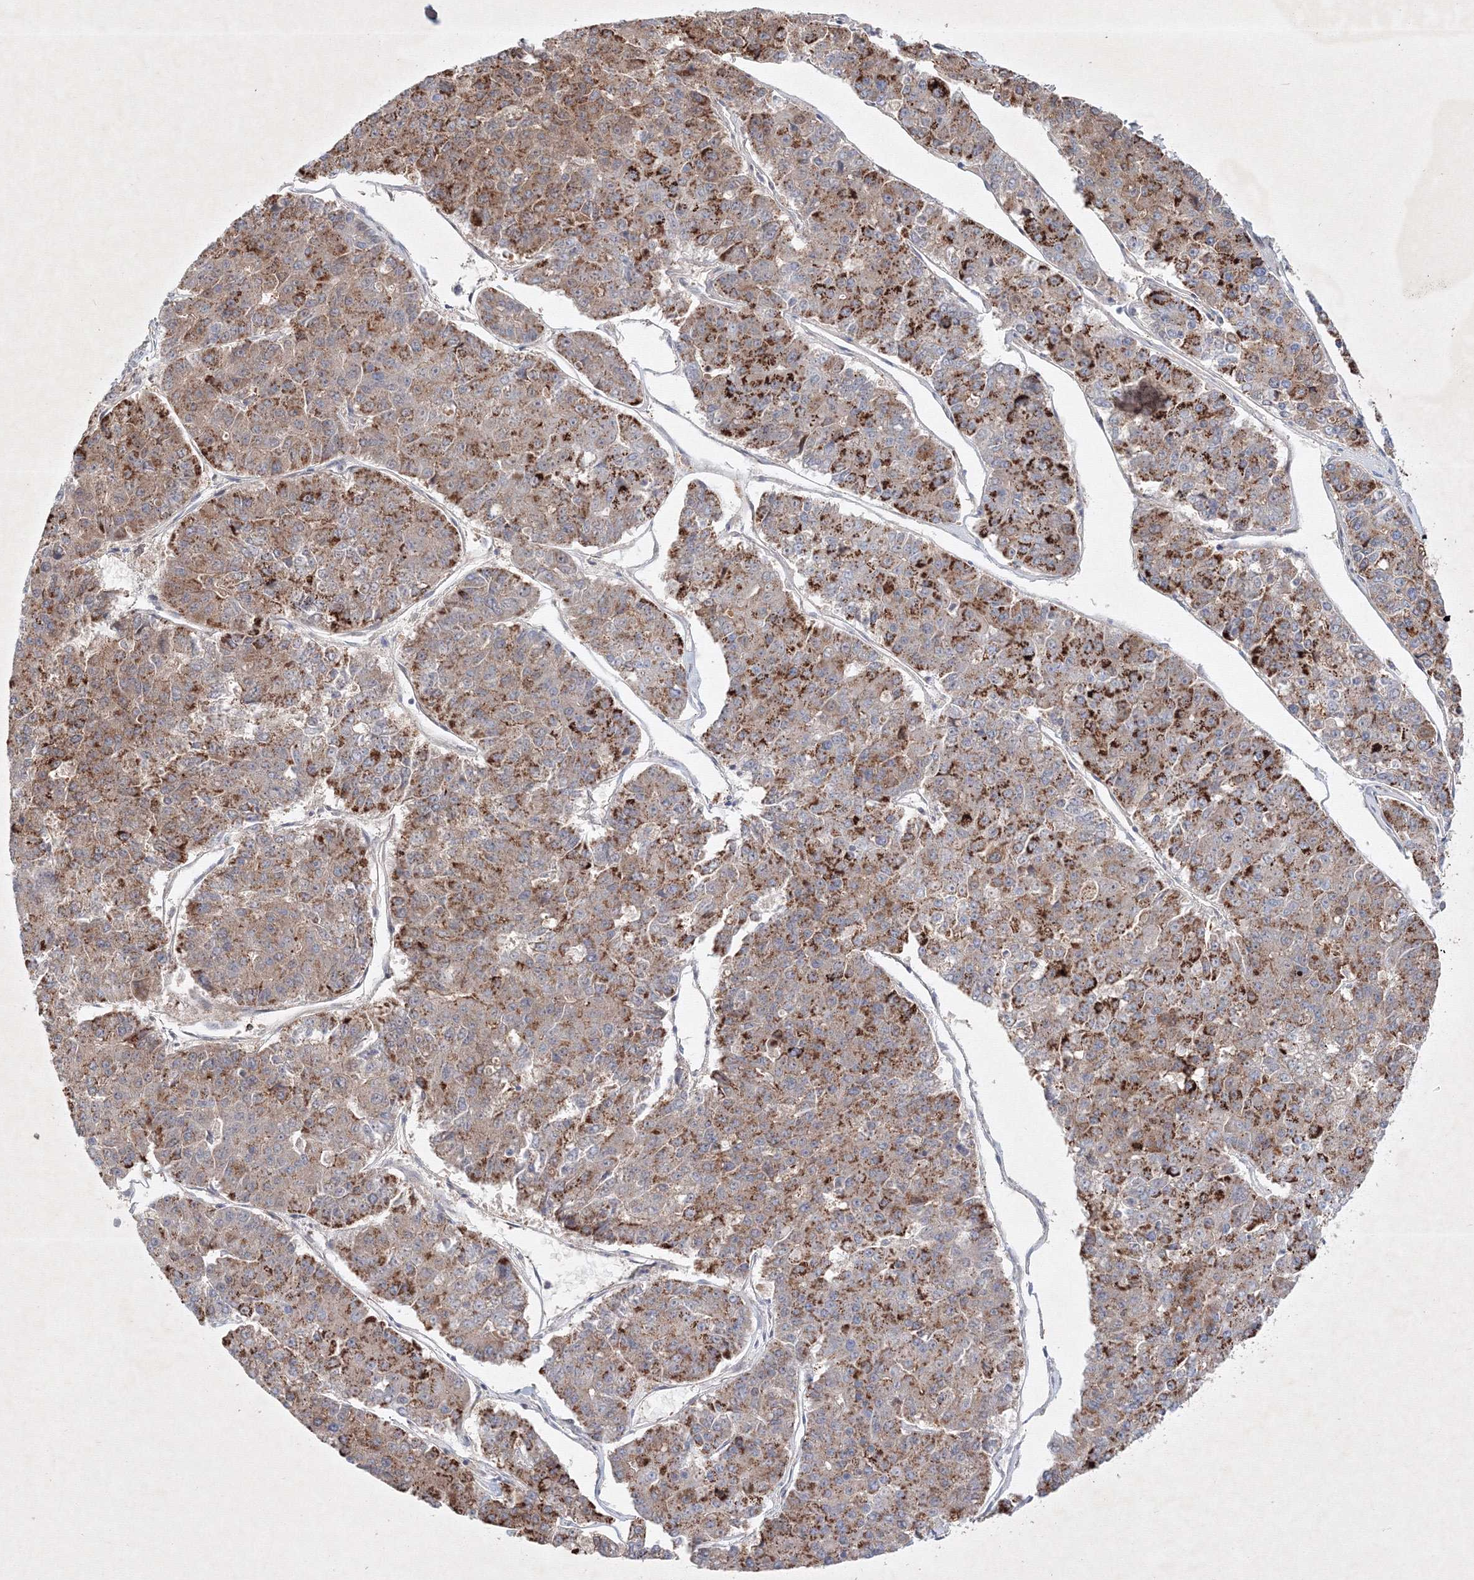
{"staining": {"intensity": "strong", "quantity": "25%-75%", "location": "cytoplasmic/membranous"}, "tissue": "pancreatic cancer", "cell_type": "Tumor cells", "image_type": "cancer", "snomed": [{"axis": "morphology", "description": "Adenocarcinoma, NOS"}, {"axis": "topography", "description": "Pancreas"}], "caption": "High-magnification brightfield microscopy of pancreatic cancer (adenocarcinoma) stained with DAB (brown) and counterstained with hematoxylin (blue). tumor cells exhibit strong cytoplasmic/membranous positivity is appreciated in approximately25%-75% of cells.", "gene": "CXXC4", "patient": {"sex": "male", "age": 50}}